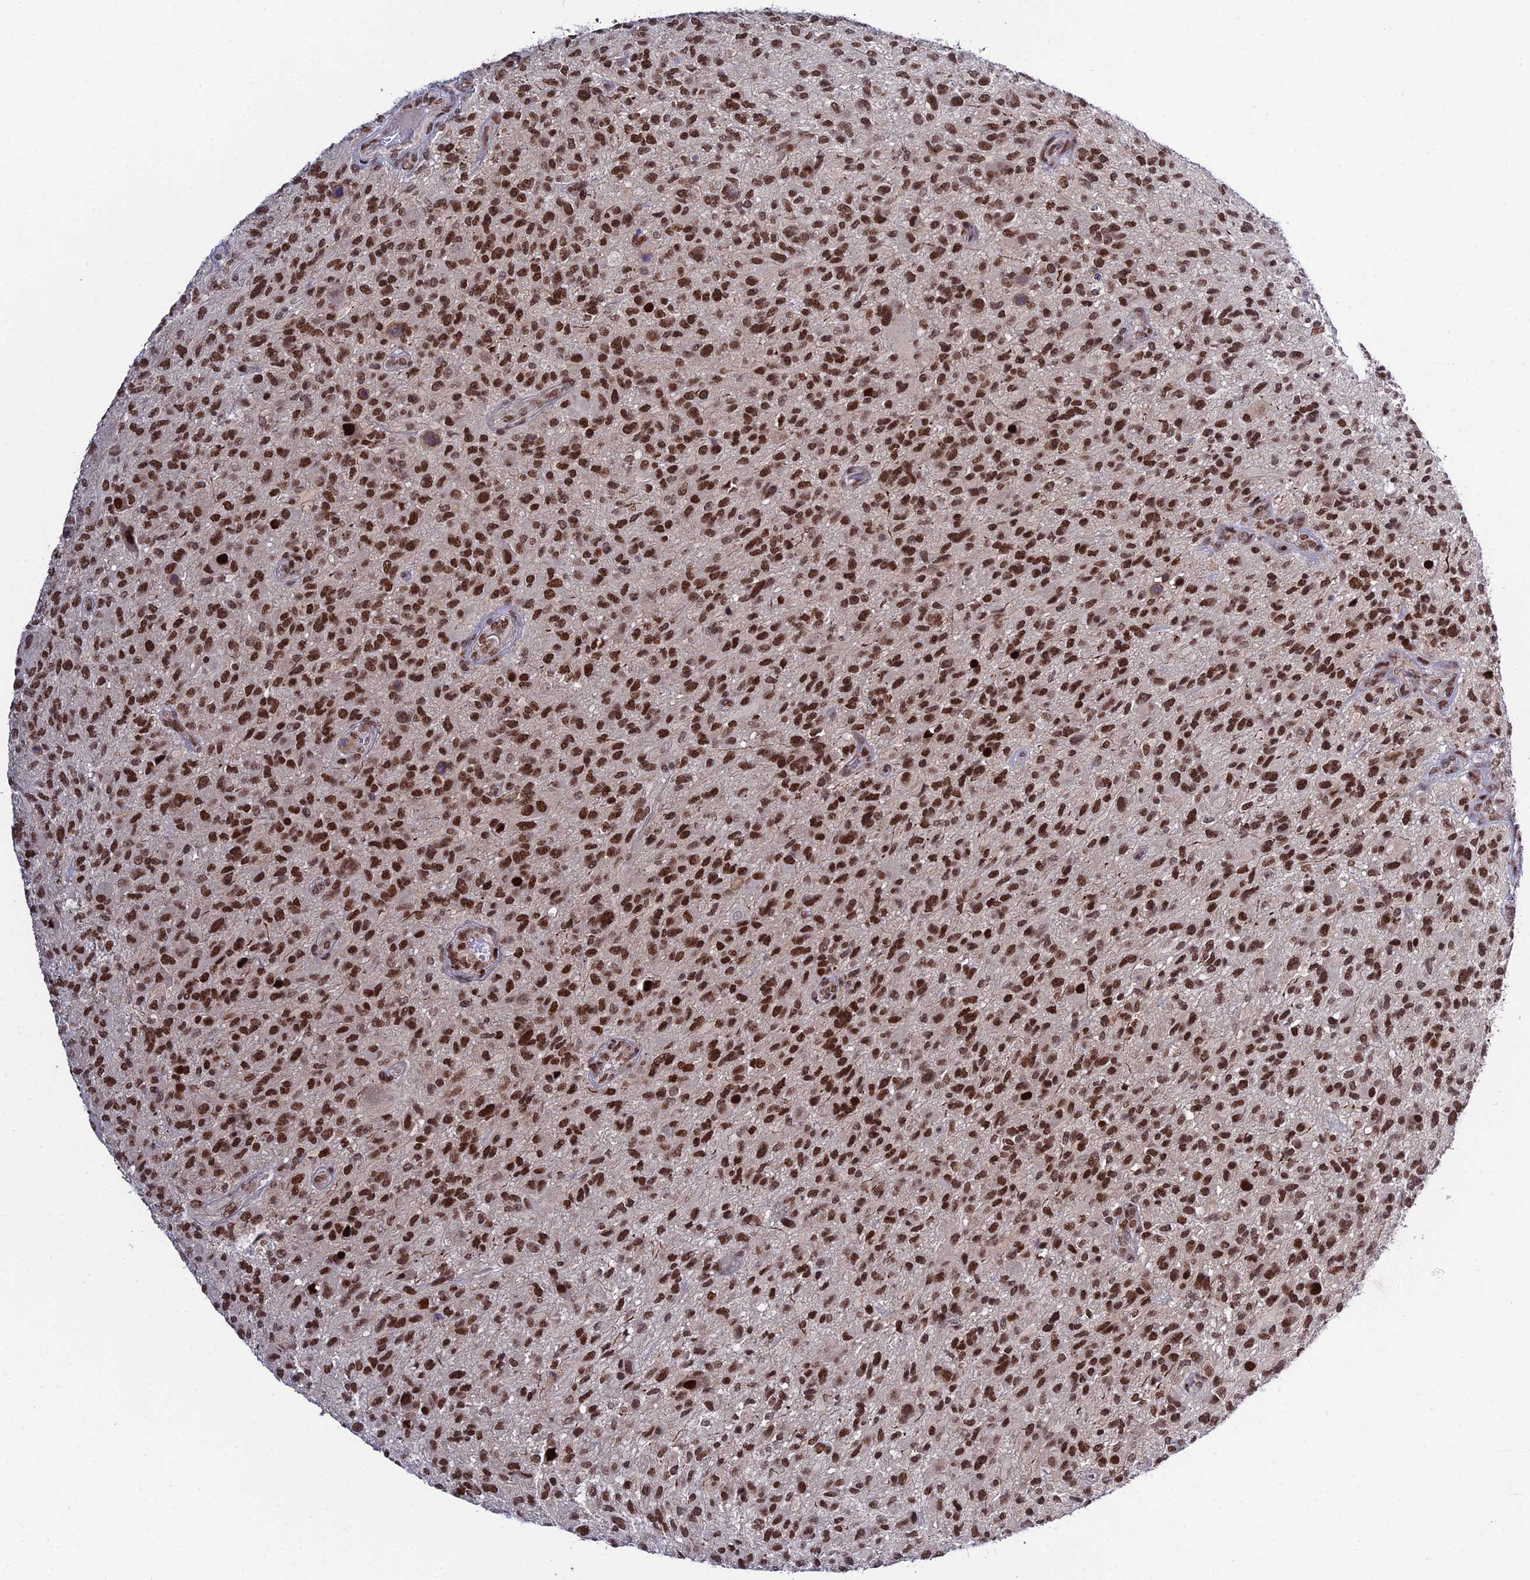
{"staining": {"intensity": "strong", "quantity": ">75%", "location": "nuclear"}, "tissue": "glioma", "cell_type": "Tumor cells", "image_type": "cancer", "snomed": [{"axis": "morphology", "description": "Glioma, malignant, High grade"}, {"axis": "topography", "description": "Brain"}], "caption": "A high amount of strong nuclear positivity is identified in about >75% of tumor cells in glioma tissue. (DAB (3,3'-diaminobenzidine) = brown stain, brightfield microscopy at high magnification).", "gene": "SYT15", "patient": {"sex": "male", "age": 47}}